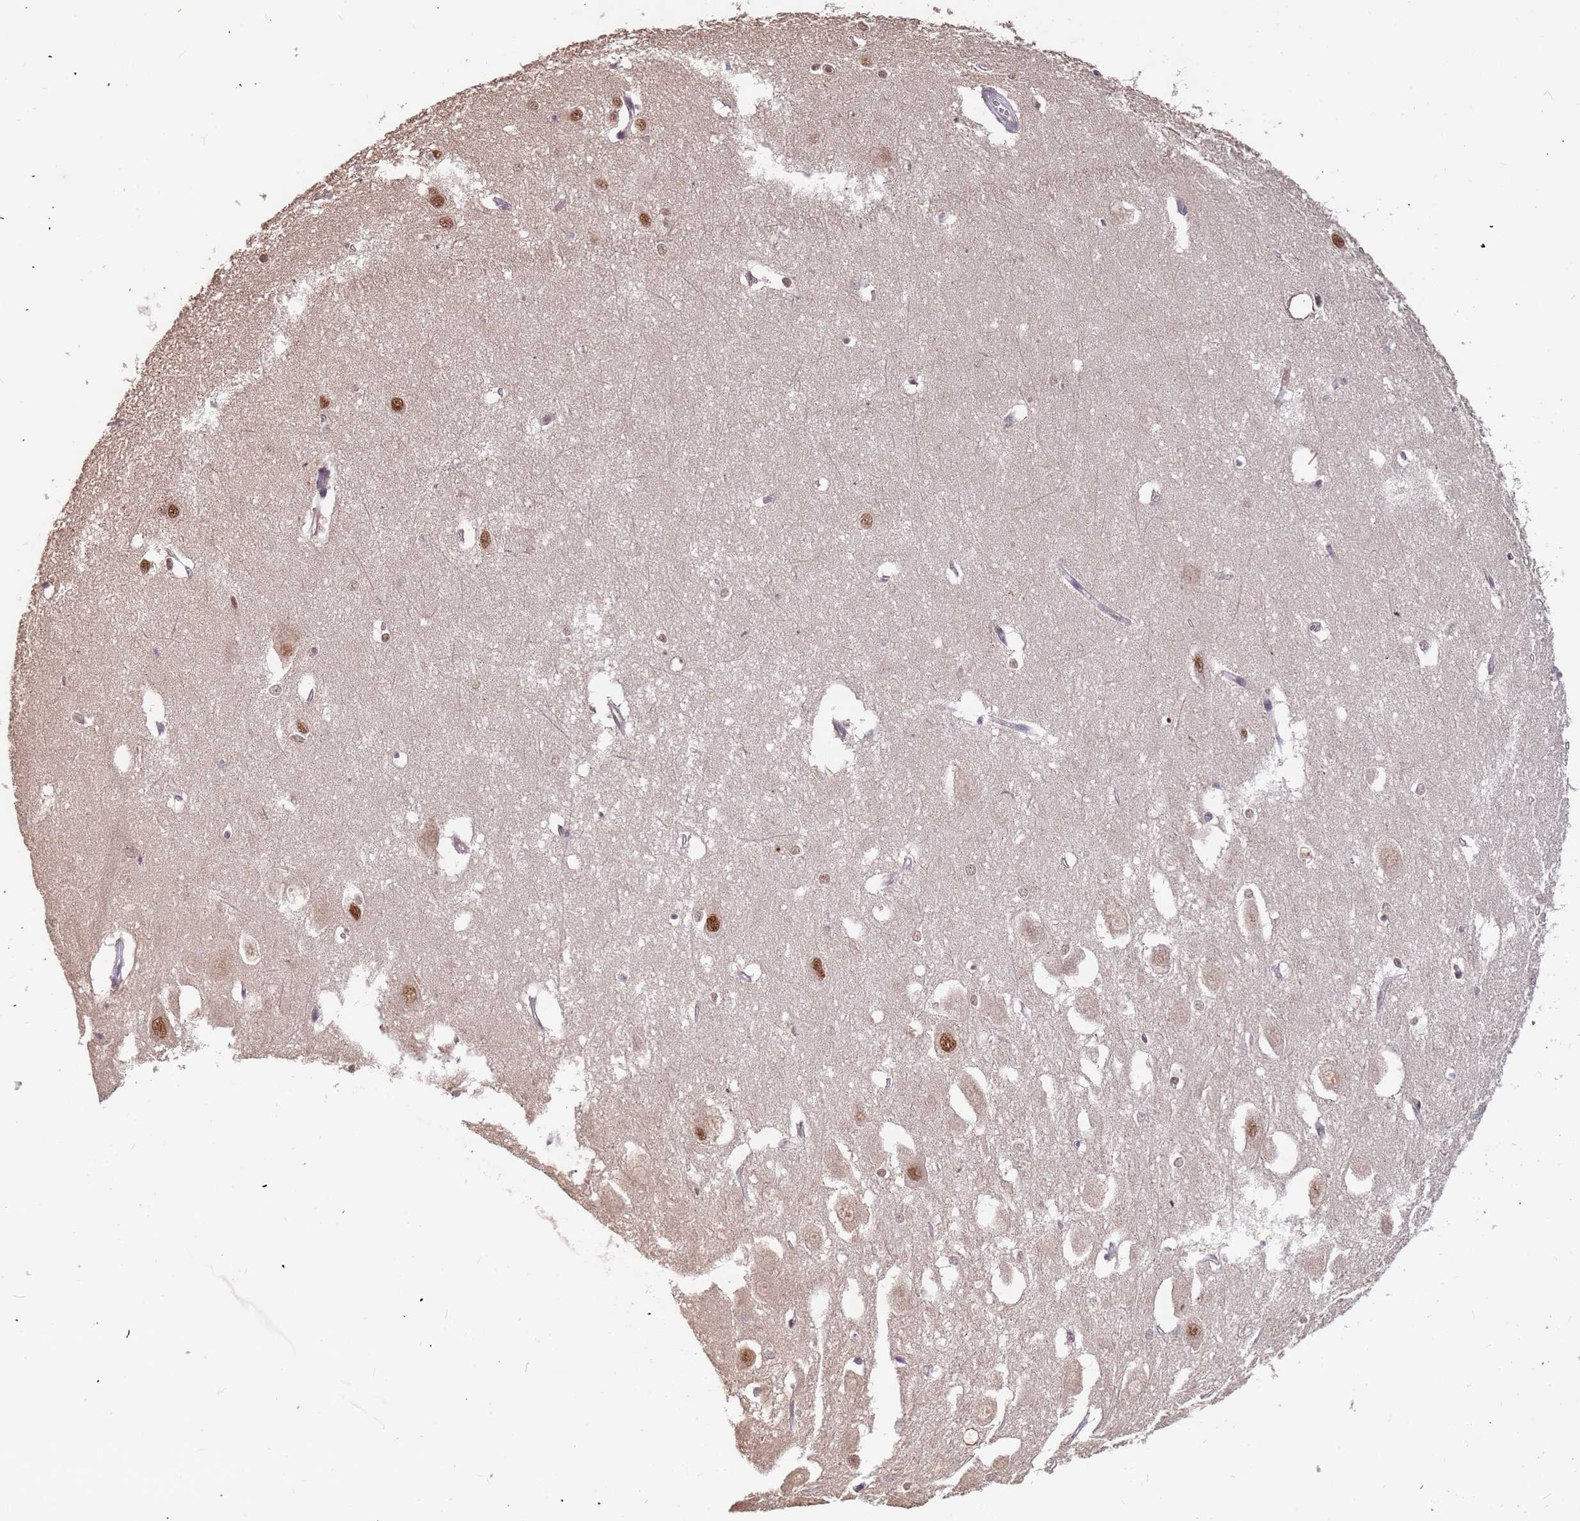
{"staining": {"intensity": "moderate", "quantity": "<25%", "location": "nuclear"}, "tissue": "hippocampus", "cell_type": "Glial cells", "image_type": "normal", "snomed": [{"axis": "morphology", "description": "Normal tissue, NOS"}, {"axis": "topography", "description": "Hippocampus"}], "caption": "Brown immunohistochemical staining in normal human hippocampus exhibits moderate nuclear positivity in about <25% of glial cells. (brown staining indicates protein expression, while blue staining denotes nuclei).", "gene": "DENND2B", "patient": {"sex": "female", "age": 64}}